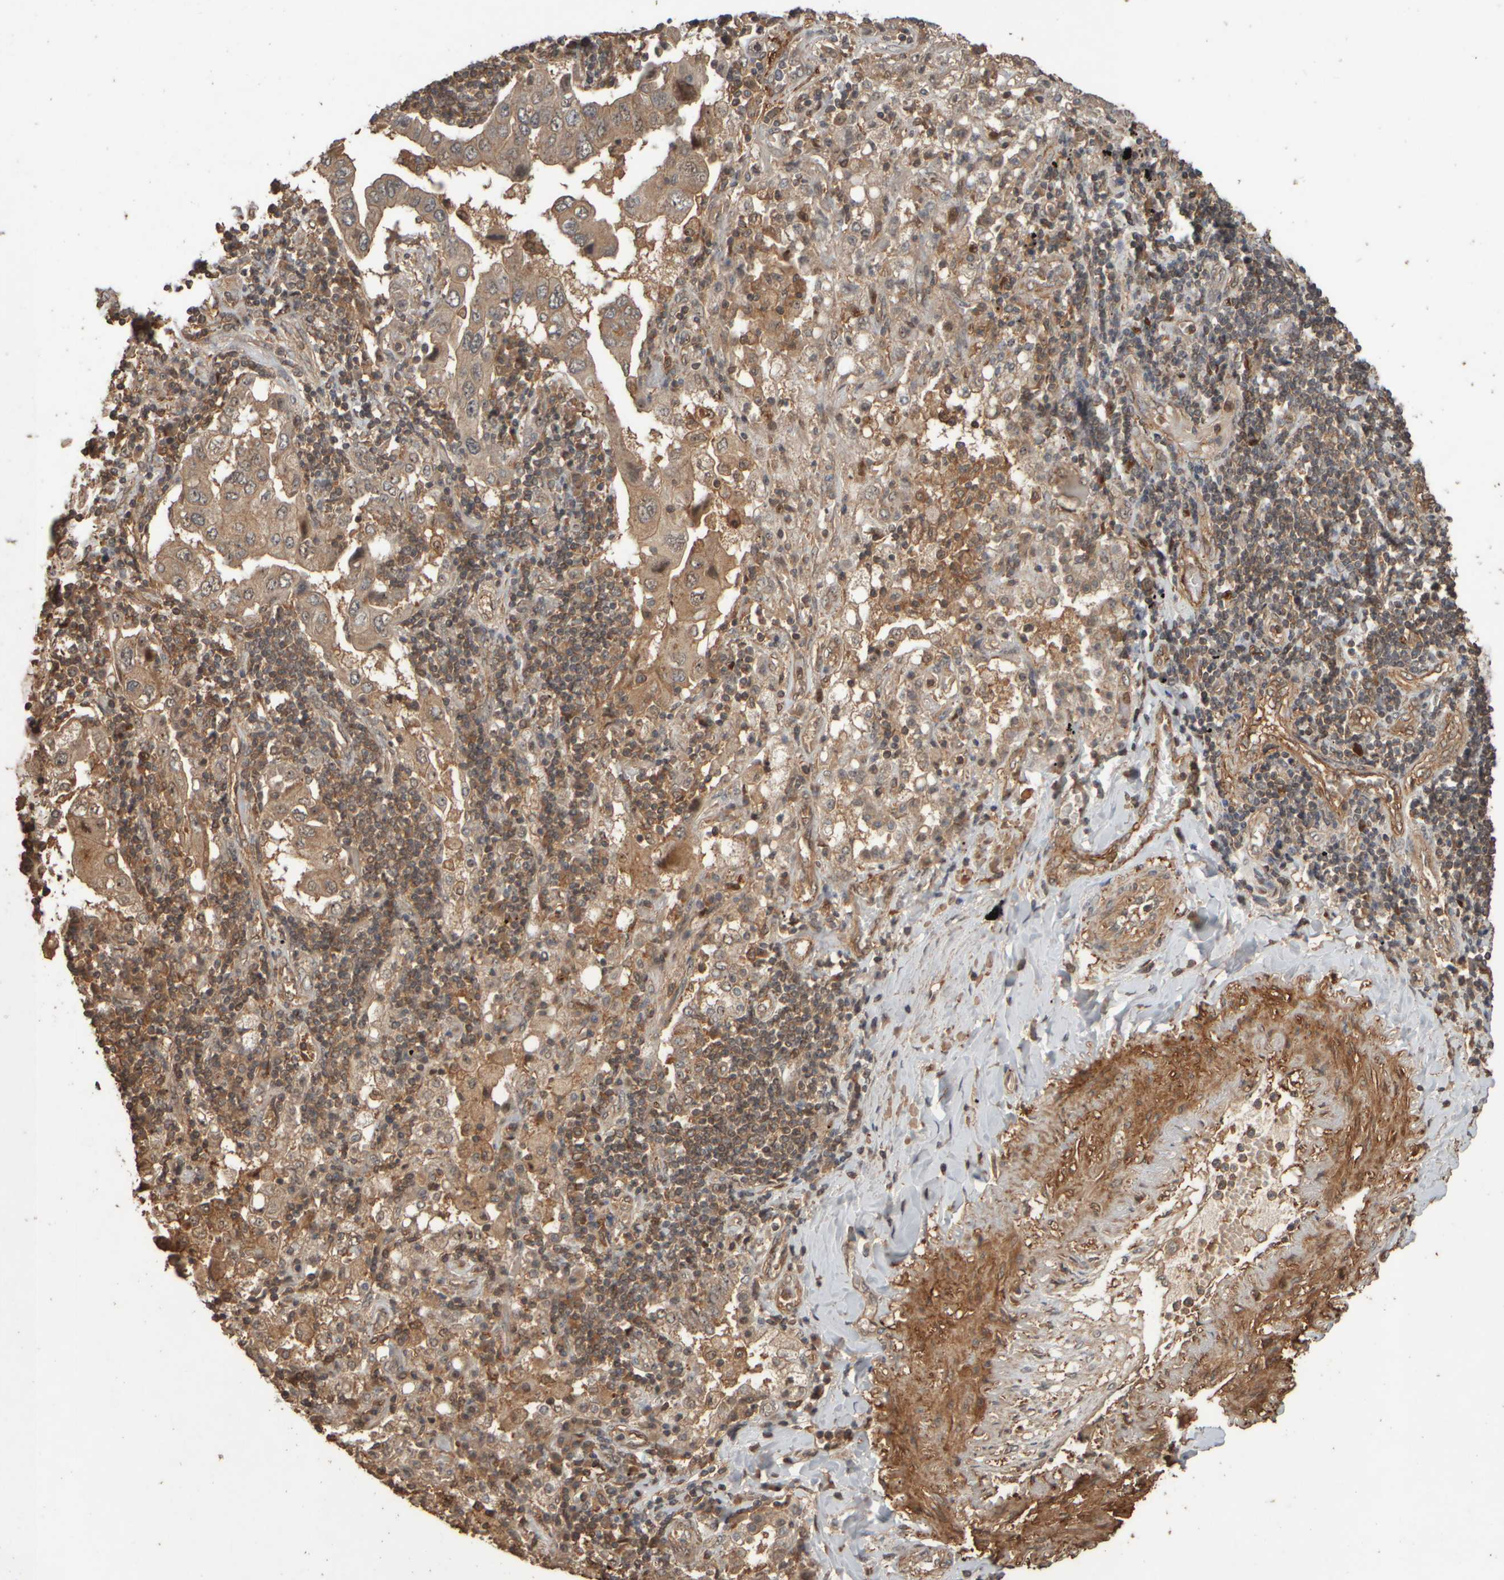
{"staining": {"intensity": "moderate", "quantity": ">75%", "location": "cytoplasmic/membranous,nuclear"}, "tissue": "lung cancer", "cell_type": "Tumor cells", "image_type": "cancer", "snomed": [{"axis": "morphology", "description": "Adenocarcinoma, NOS"}, {"axis": "topography", "description": "Lung"}], "caption": "Immunohistochemistry (DAB) staining of human lung cancer shows moderate cytoplasmic/membranous and nuclear protein staining in about >75% of tumor cells.", "gene": "SPHK1", "patient": {"sex": "female", "age": 65}}